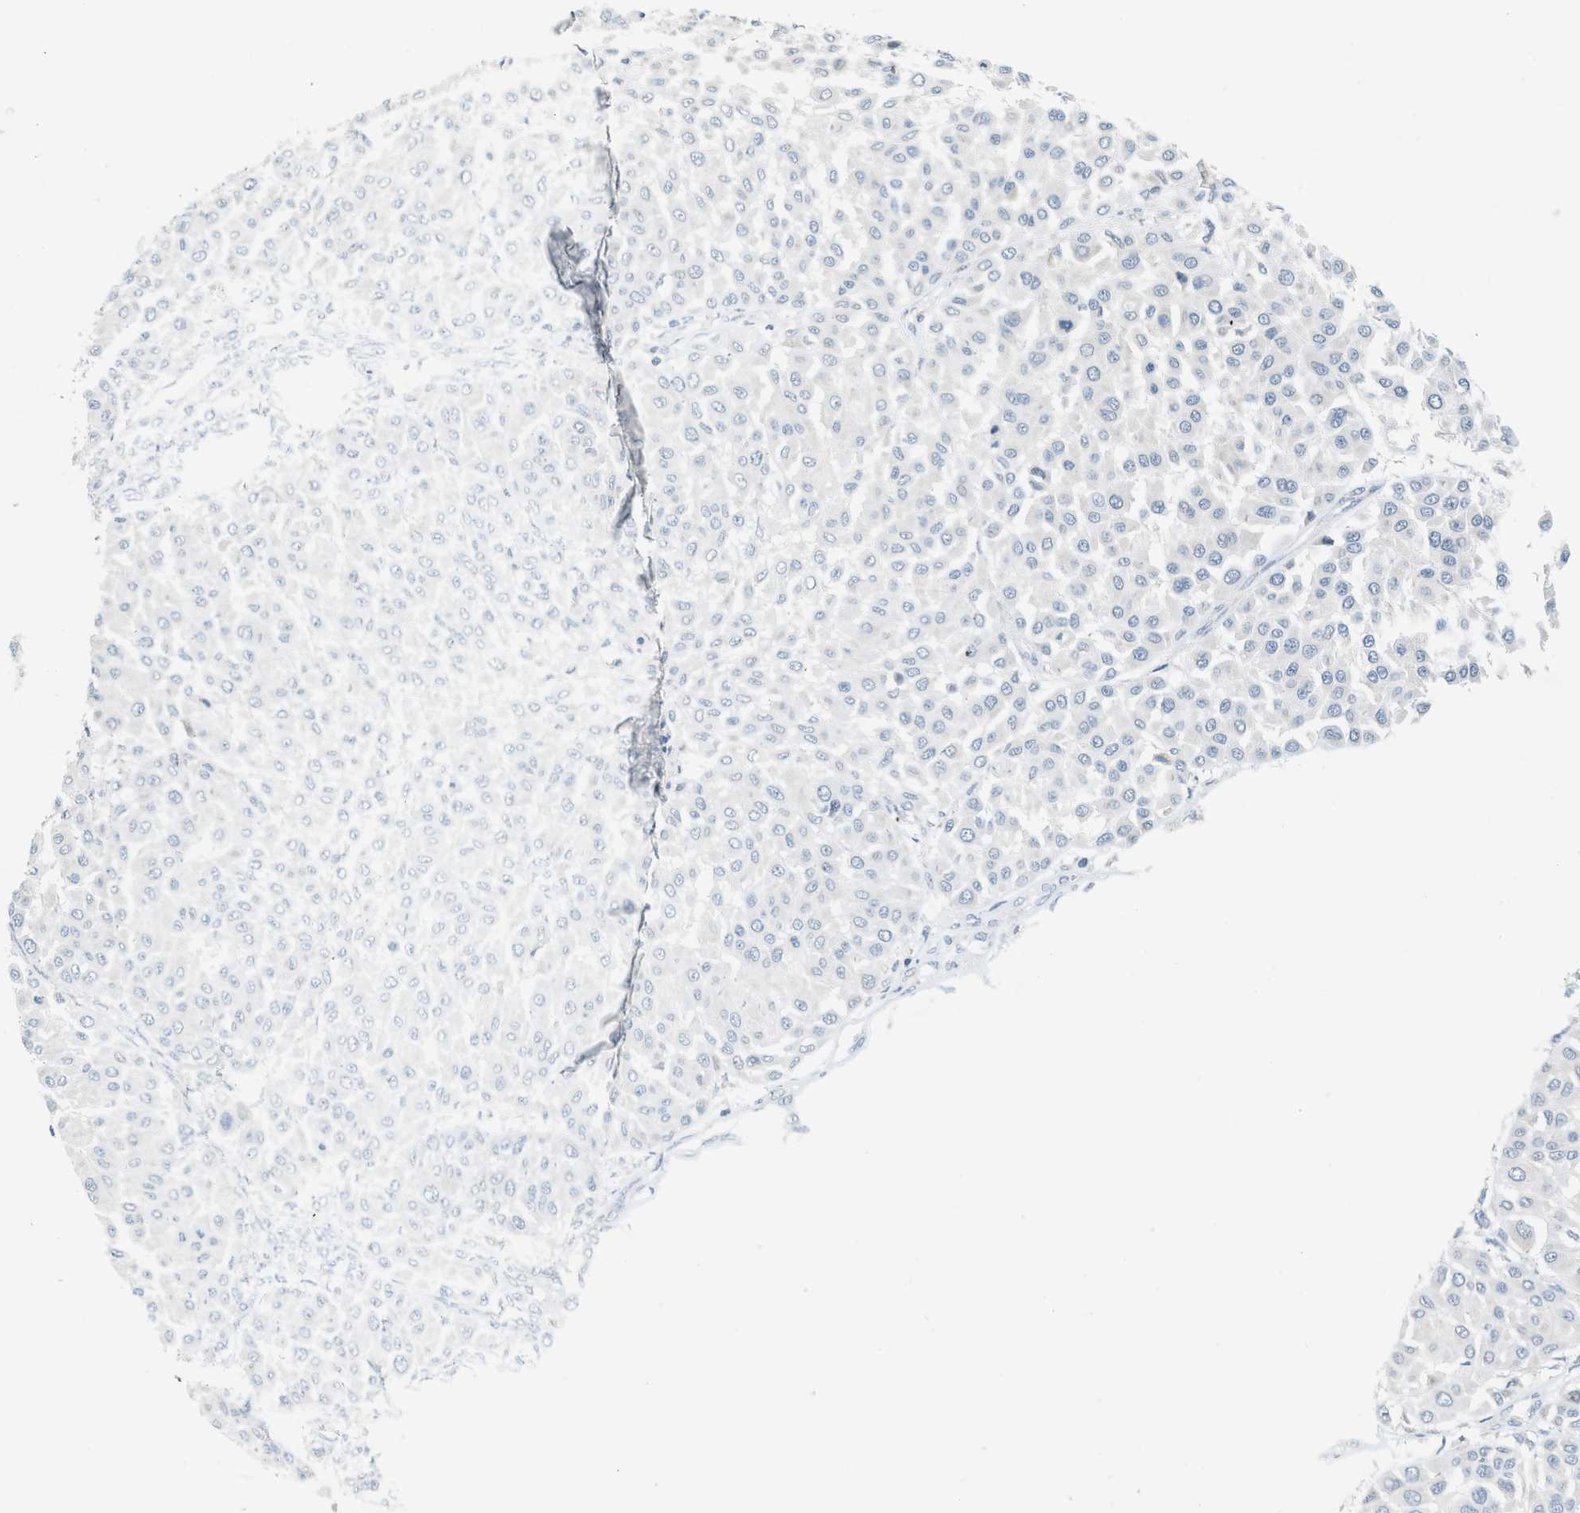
{"staining": {"intensity": "negative", "quantity": "none", "location": "none"}, "tissue": "melanoma", "cell_type": "Tumor cells", "image_type": "cancer", "snomed": [{"axis": "morphology", "description": "Malignant melanoma, Metastatic site"}, {"axis": "topography", "description": "Soft tissue"}], "caption": "An IHC image of melanoma is shown. There is no staining in tumor cells of melanoma. Brightfield microscopy of IHC stained with DAB (brown) and hematoxylin (blue), captured at high magnification.", "gene": "TXNDC2", "patient": {"sex": "male", "age": 41}}